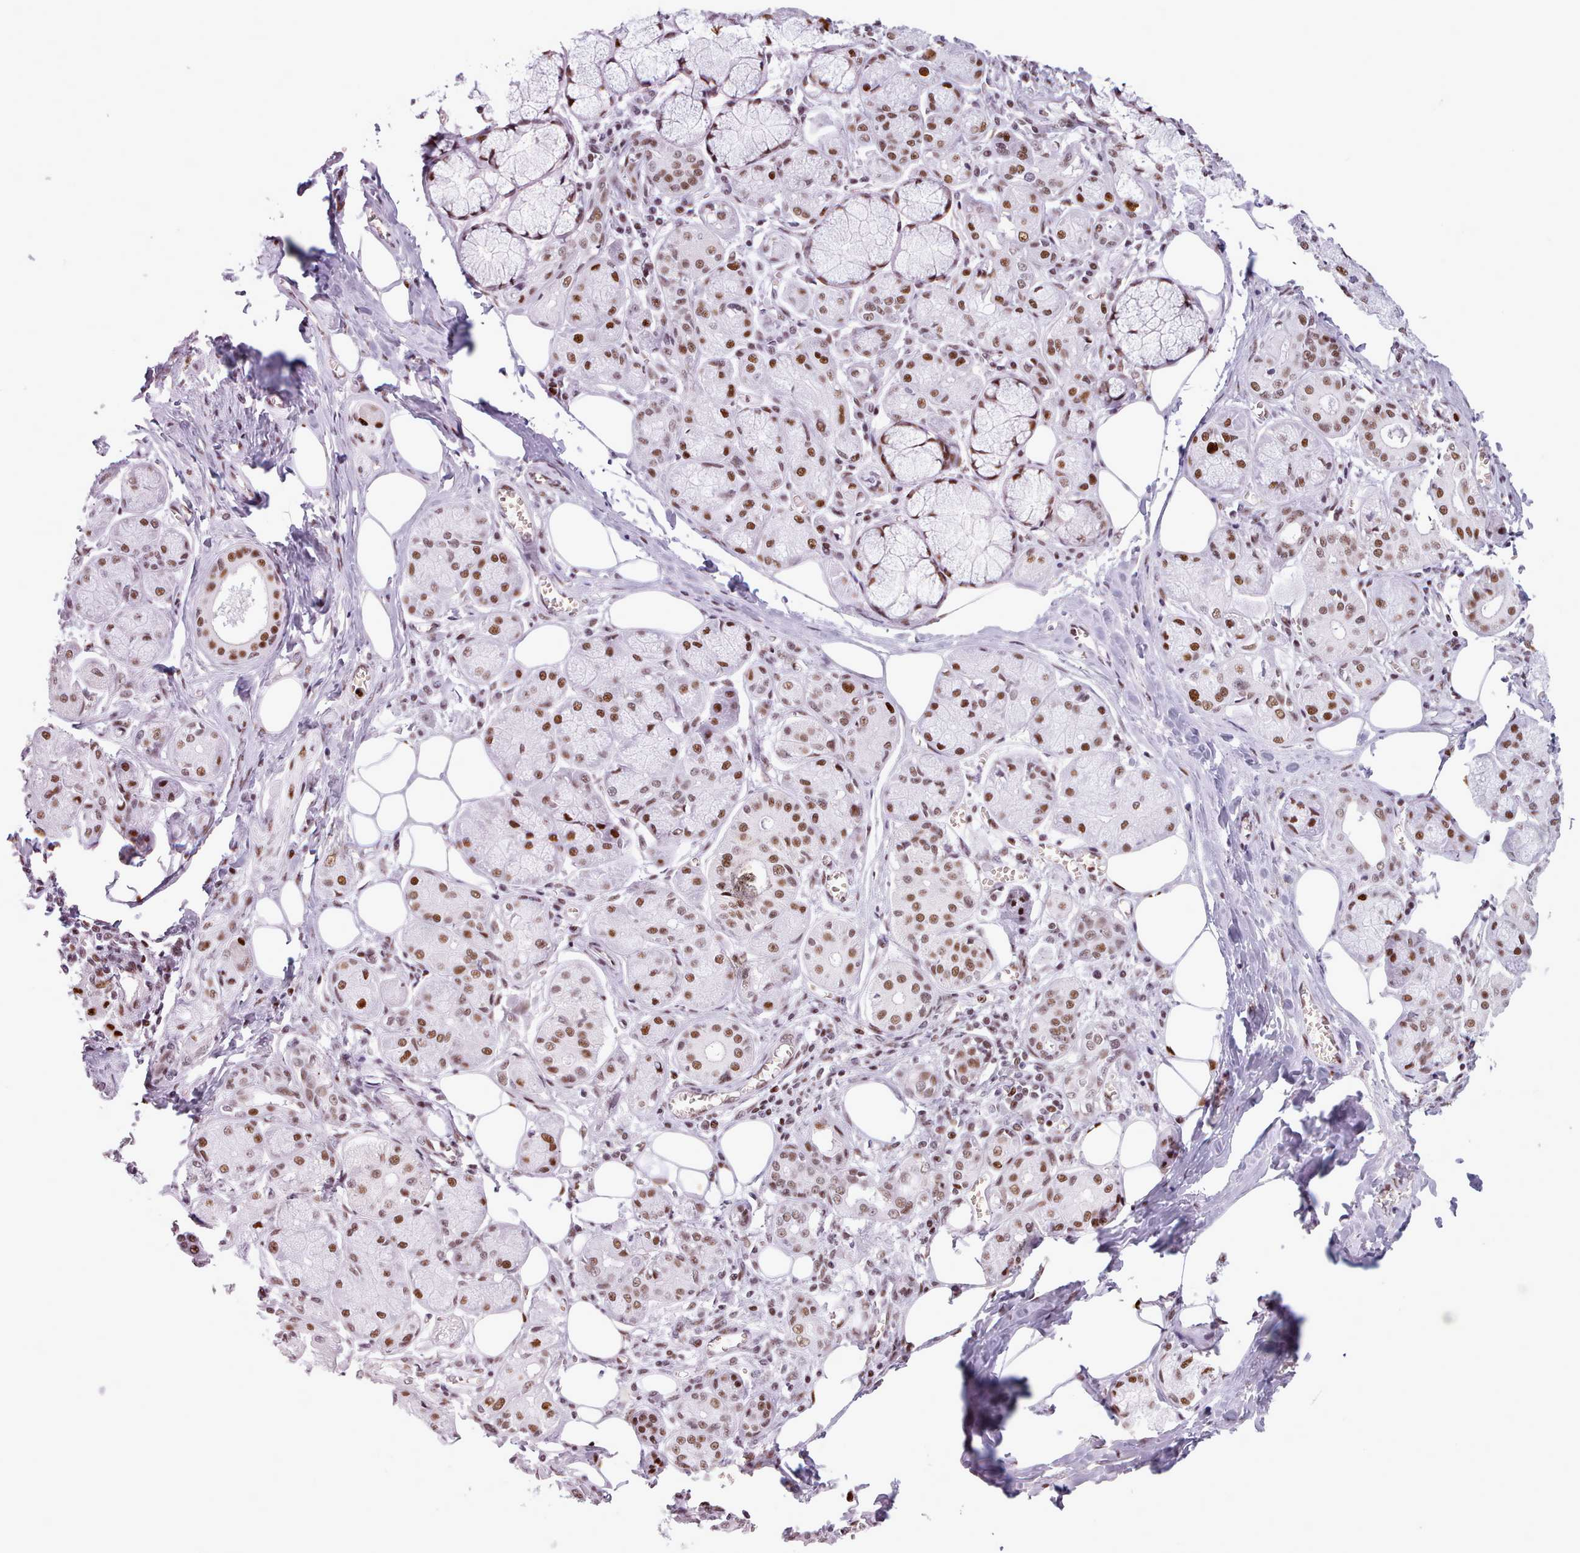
{"staining": {"intensity": "moderate", "quantity": ">75%", "location": "nuclear"}, "tissue": "salivary gland", "cell_type": "Glandular cells", "image_type": "normal", "snomed": [{"axis": "morphology", "description": "Normal tissue, NOS"}, {"axis": "topography", "description": "Salivary gland"}], "caption": "Normal salivary gland was stained to show a protein in brown. There is medium levels of moderate nuclear expression in approximately >75% of glandular cells. (DAB IHC with brightfield microscopy, high magnification).", "gene": "SRSF4", "patient": {"sex": "male", "age": 74}}